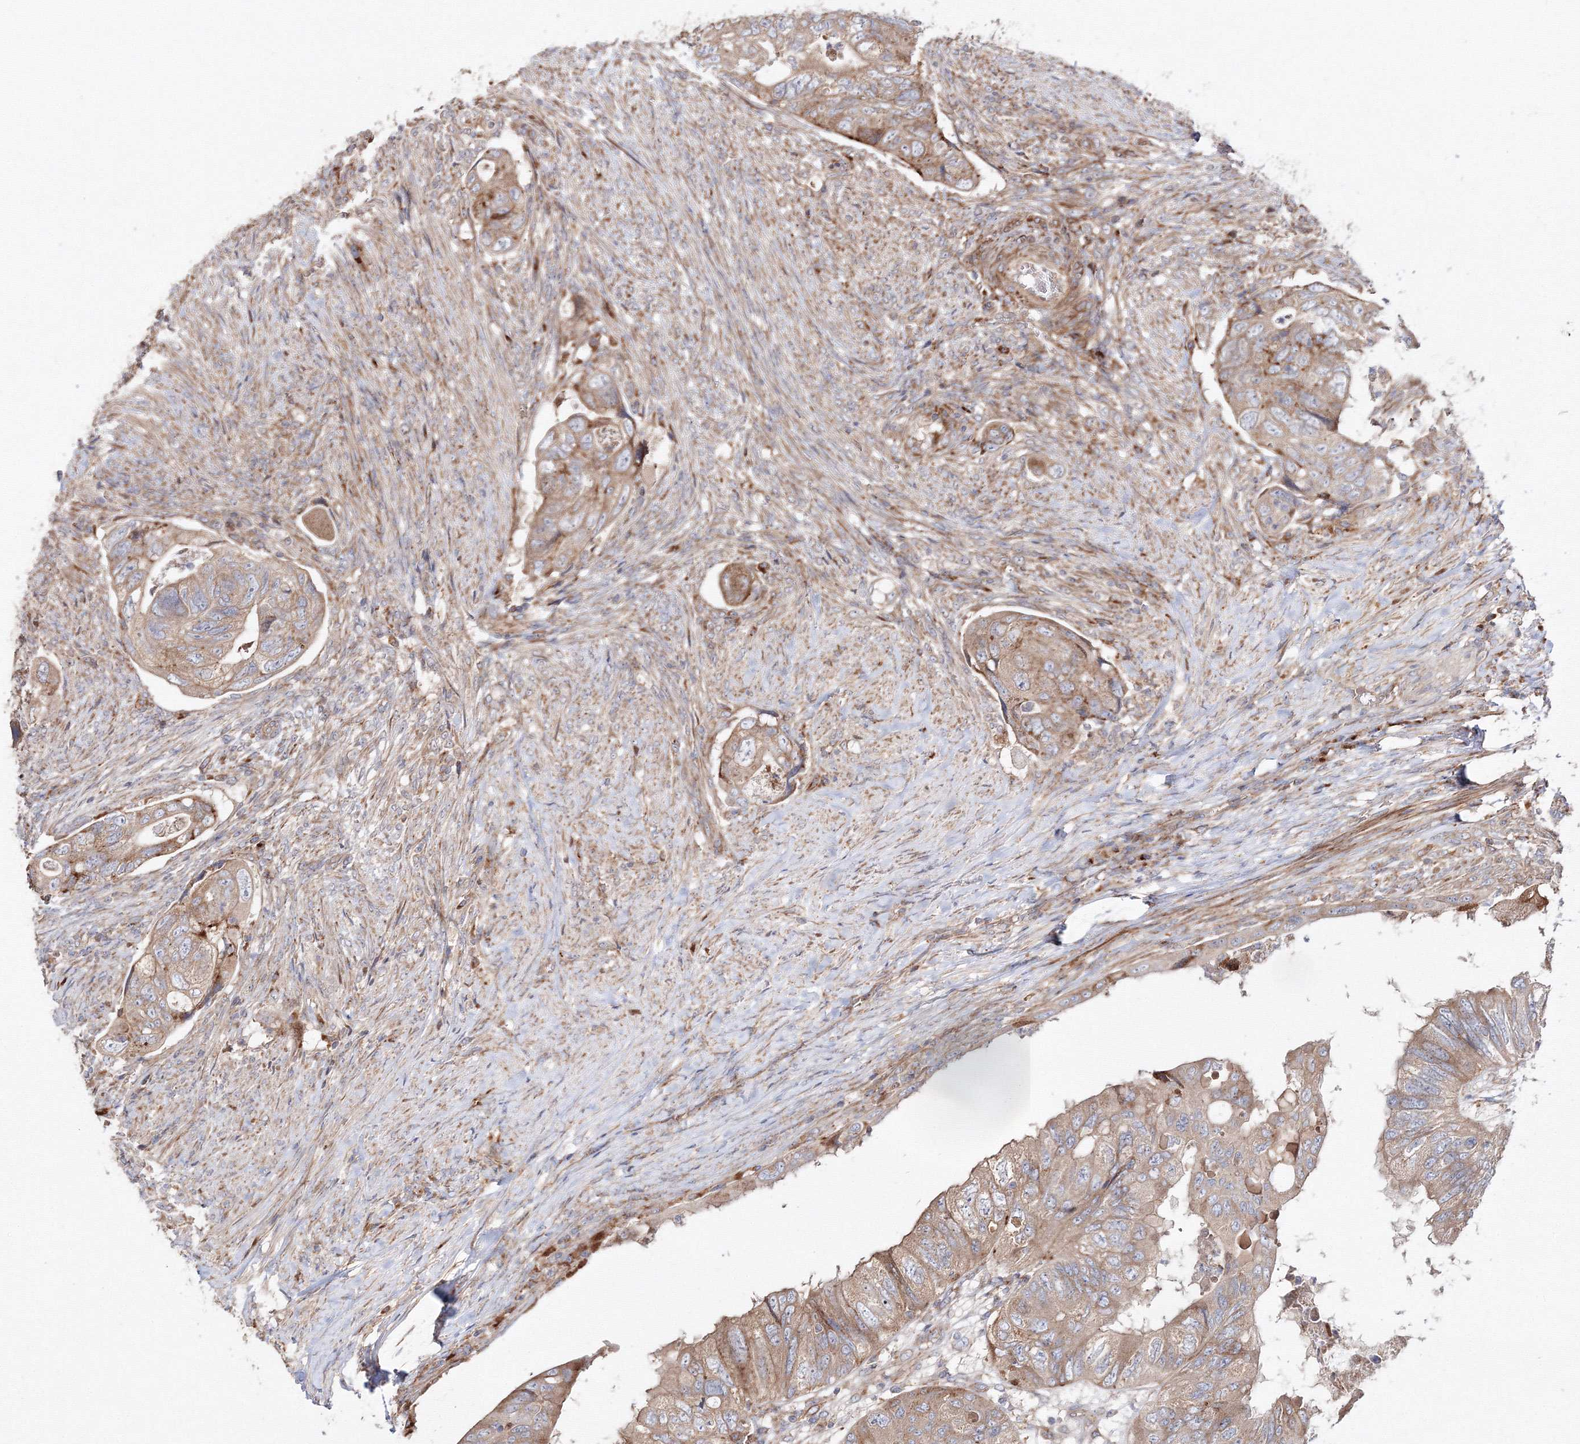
{"staining": {"intensity": "moderate", "quantity": ">75%", "location": "cytoplasmic/membranous"}, "tissue": "colorectal cancer", "cell_type": "Tumor cells", "image_type": "cancer", "snomed": [{"axis": "morphology", "description": "Adenocarcinoma, NOS"}, {"axis": "topography", "description": "Rectum"}], "caption": "Tumor cells reveal moderate cytoplasmic/membranous positivity in approximately >75% of cells in adenocarcinoma (colorectal).", "gene": "DDO", "patient": {"sex": "male", "age": 63}}